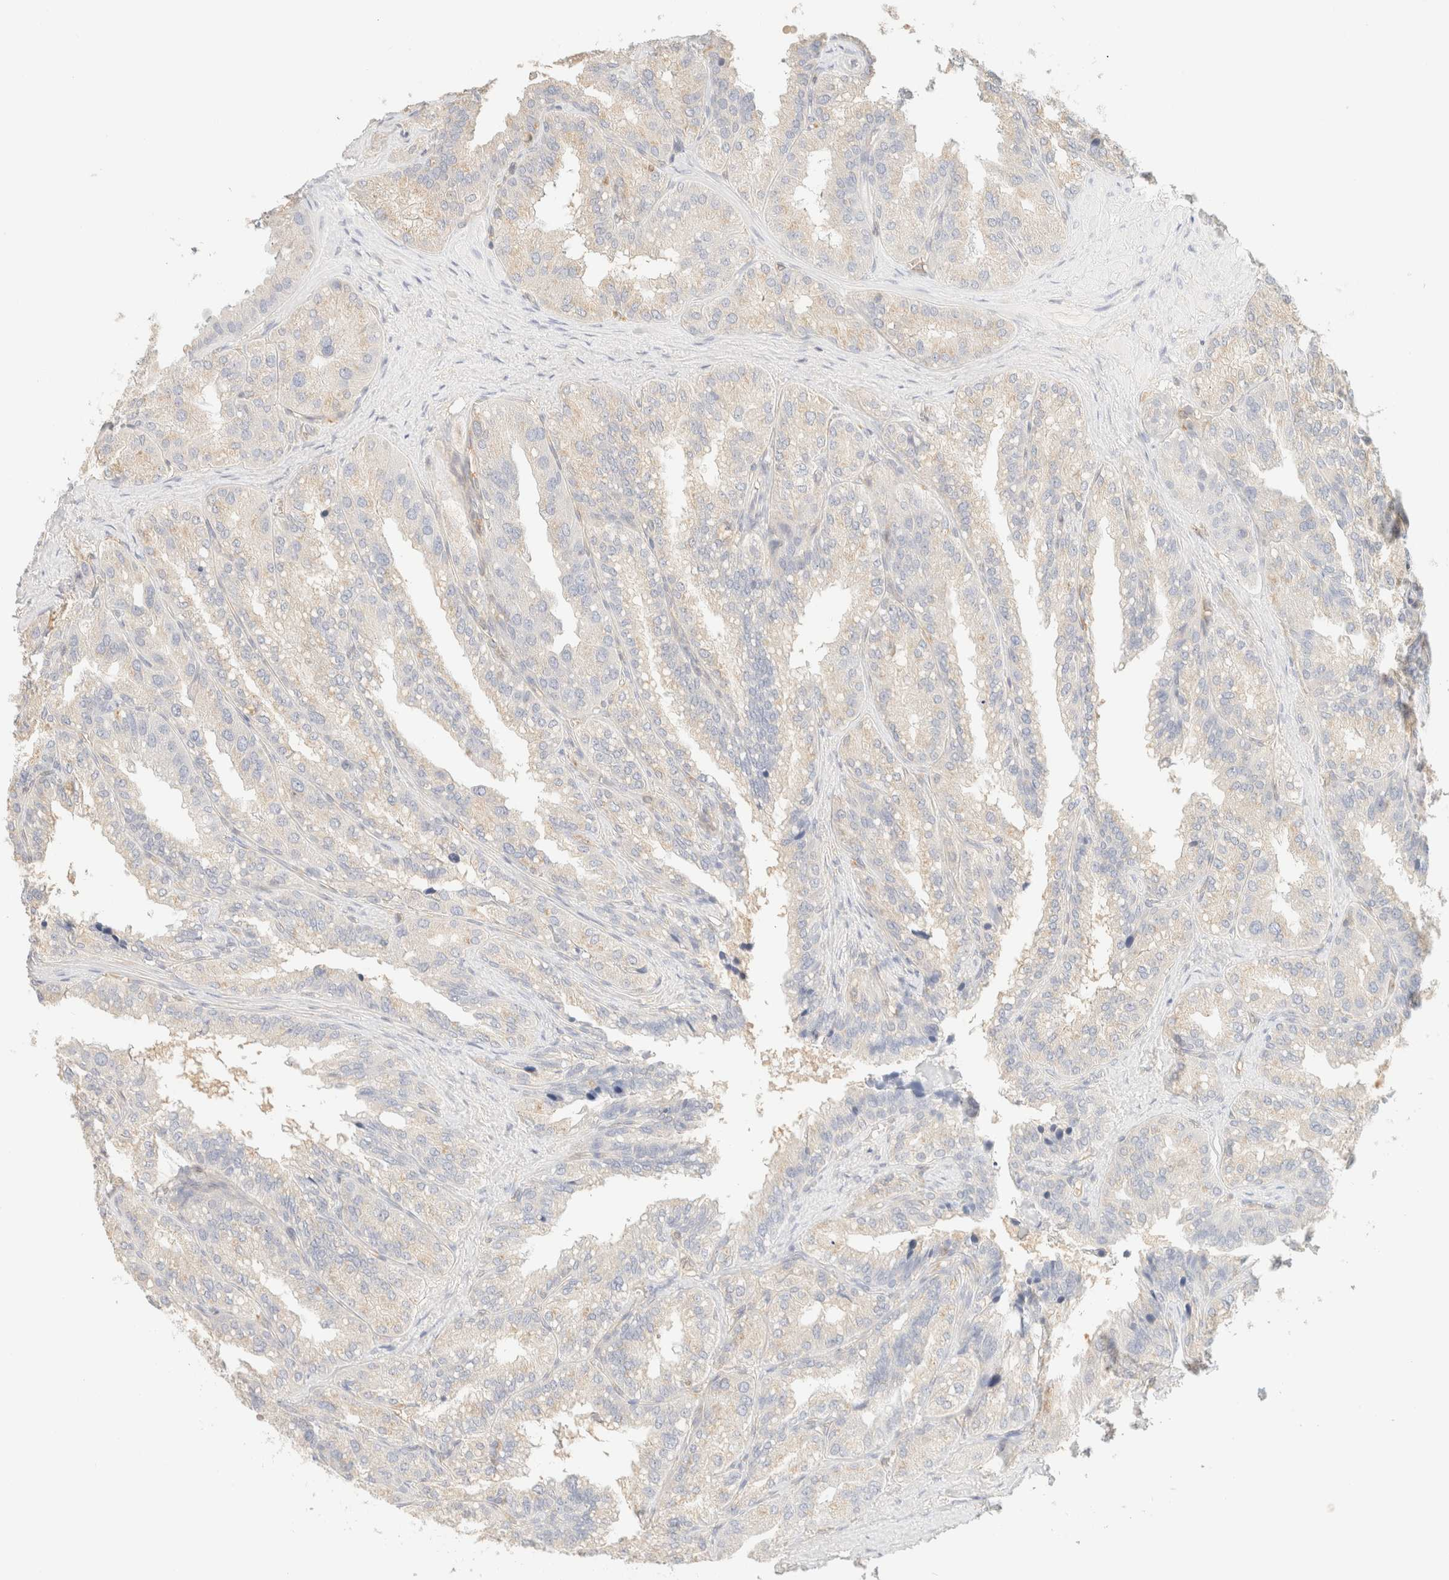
{"staining": {"intensity": "negative", "quantity": "none", "location": "none"}, "tissue": "seminal vesicle", "cell_type": "Glandular cells", "image_type": "normal", "snomed": [{"axis": "morphology", "description": "Normal tissue, NOS"}, {"axis": "topography", "description": "Prostate"}, {"axis": "topography", "description": "Seminal veicle"}], "caption": "Immunohistochemical staining of normal human seminal vesicle shows no significant expression in glandular cells. (DAB (3,3'-diaminobenzidine) immunohistochemistry with hematoxylin counter stain).", "gene": "FHOD1", "patient": {"sex": "male", "age": 51}}